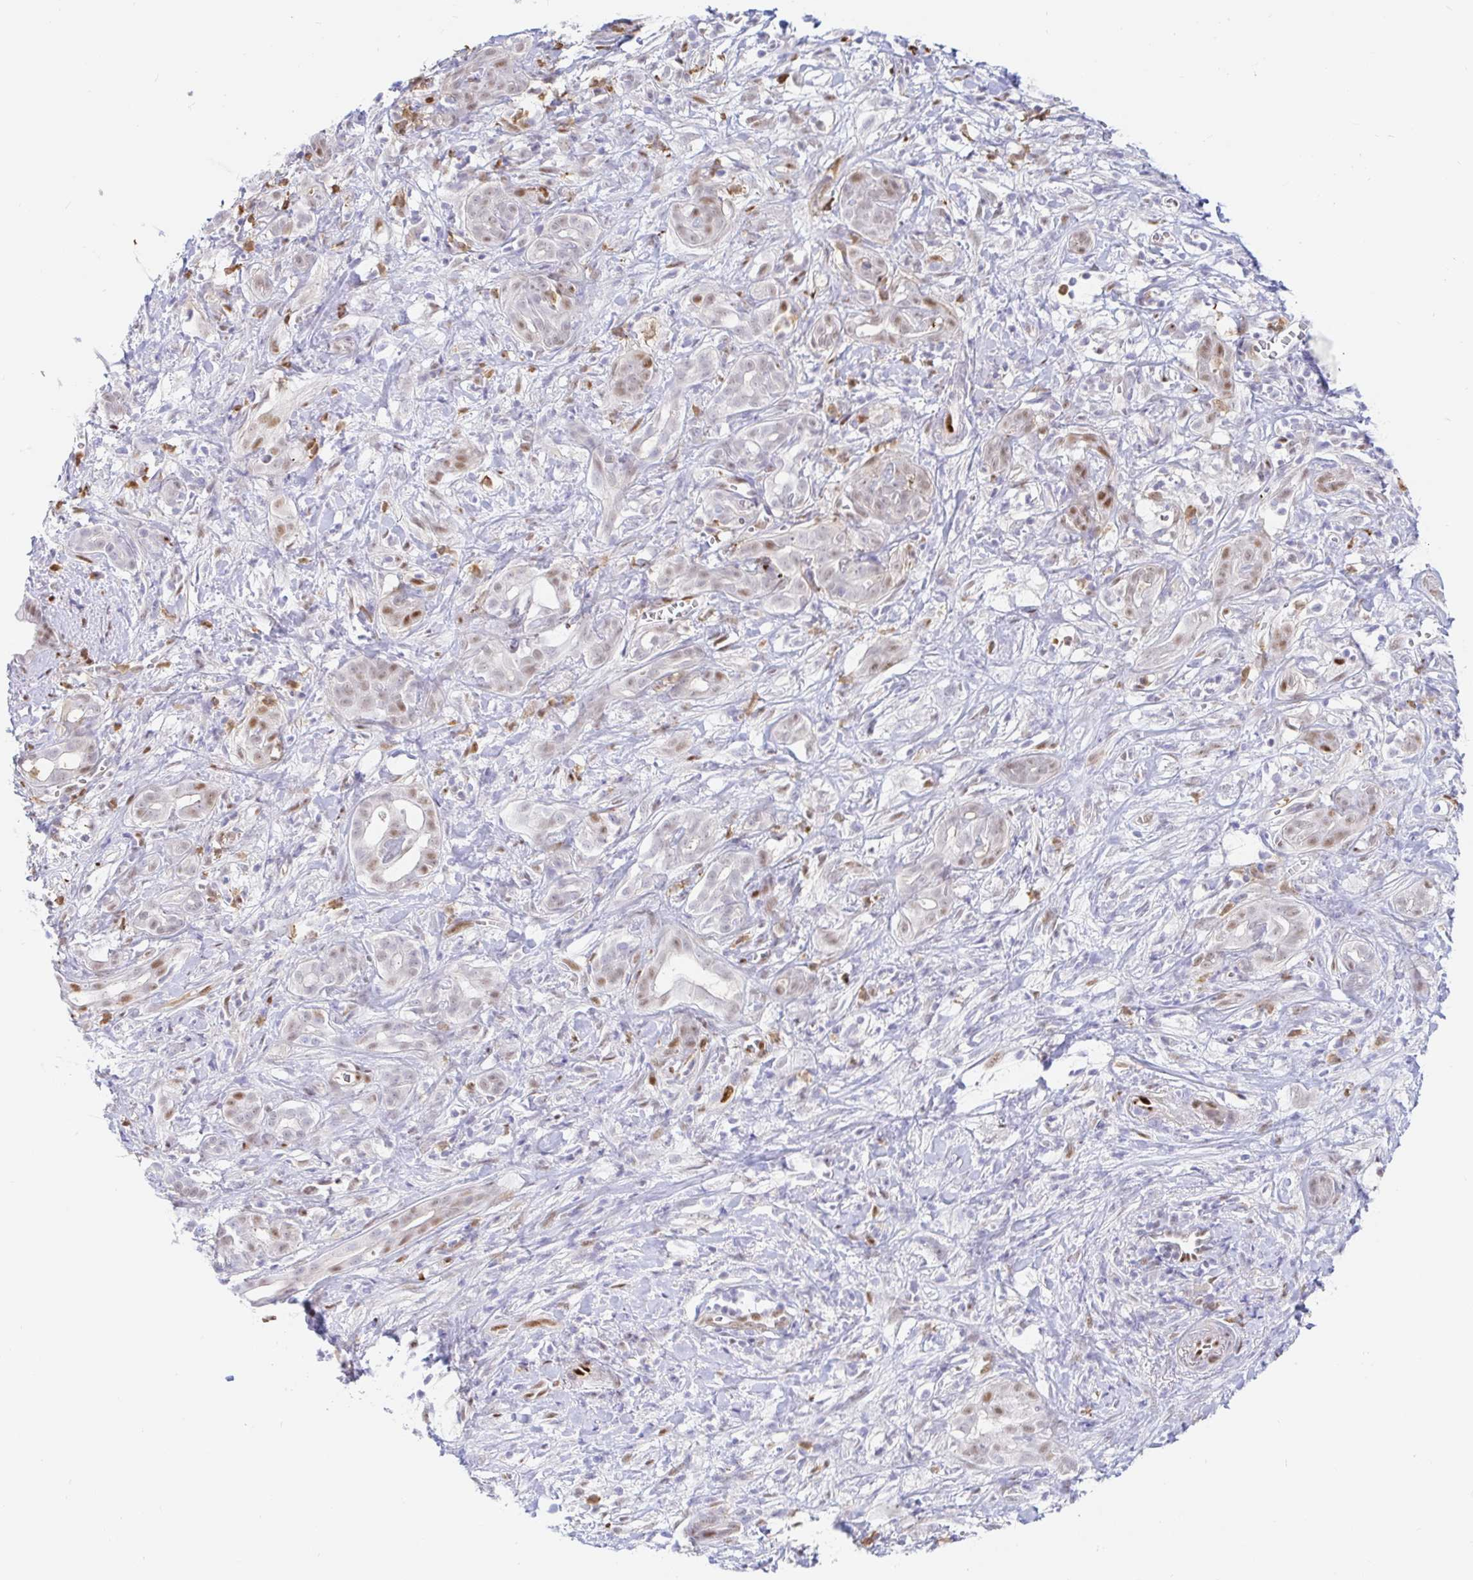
{"staining": {"intensity": "weak", "quantity": "<25%", "location": "nuclear"}, "tissue": "pancreatic cancer", "cell_type": "Tumor cells", "image_type": "cancer", "snomed": [{"axis": "morphology", "description": "Adenocarcinoma, NOS"}, {"axis": "topography", "description": "Pancreas"}], "caption": "An IHC photomicrograph of pancreatic cancer (adenocarcinoma) is shown. There is no staining in tumor cells of pancreatic cancer (adenocarcinoma). (DAB (3,3'-diaminobenzidine) immunohistochemistry (IHC) with hematoxylin counter stain).", "gene": "HINFP", "patient": {"sex": "male", "age": 61}}